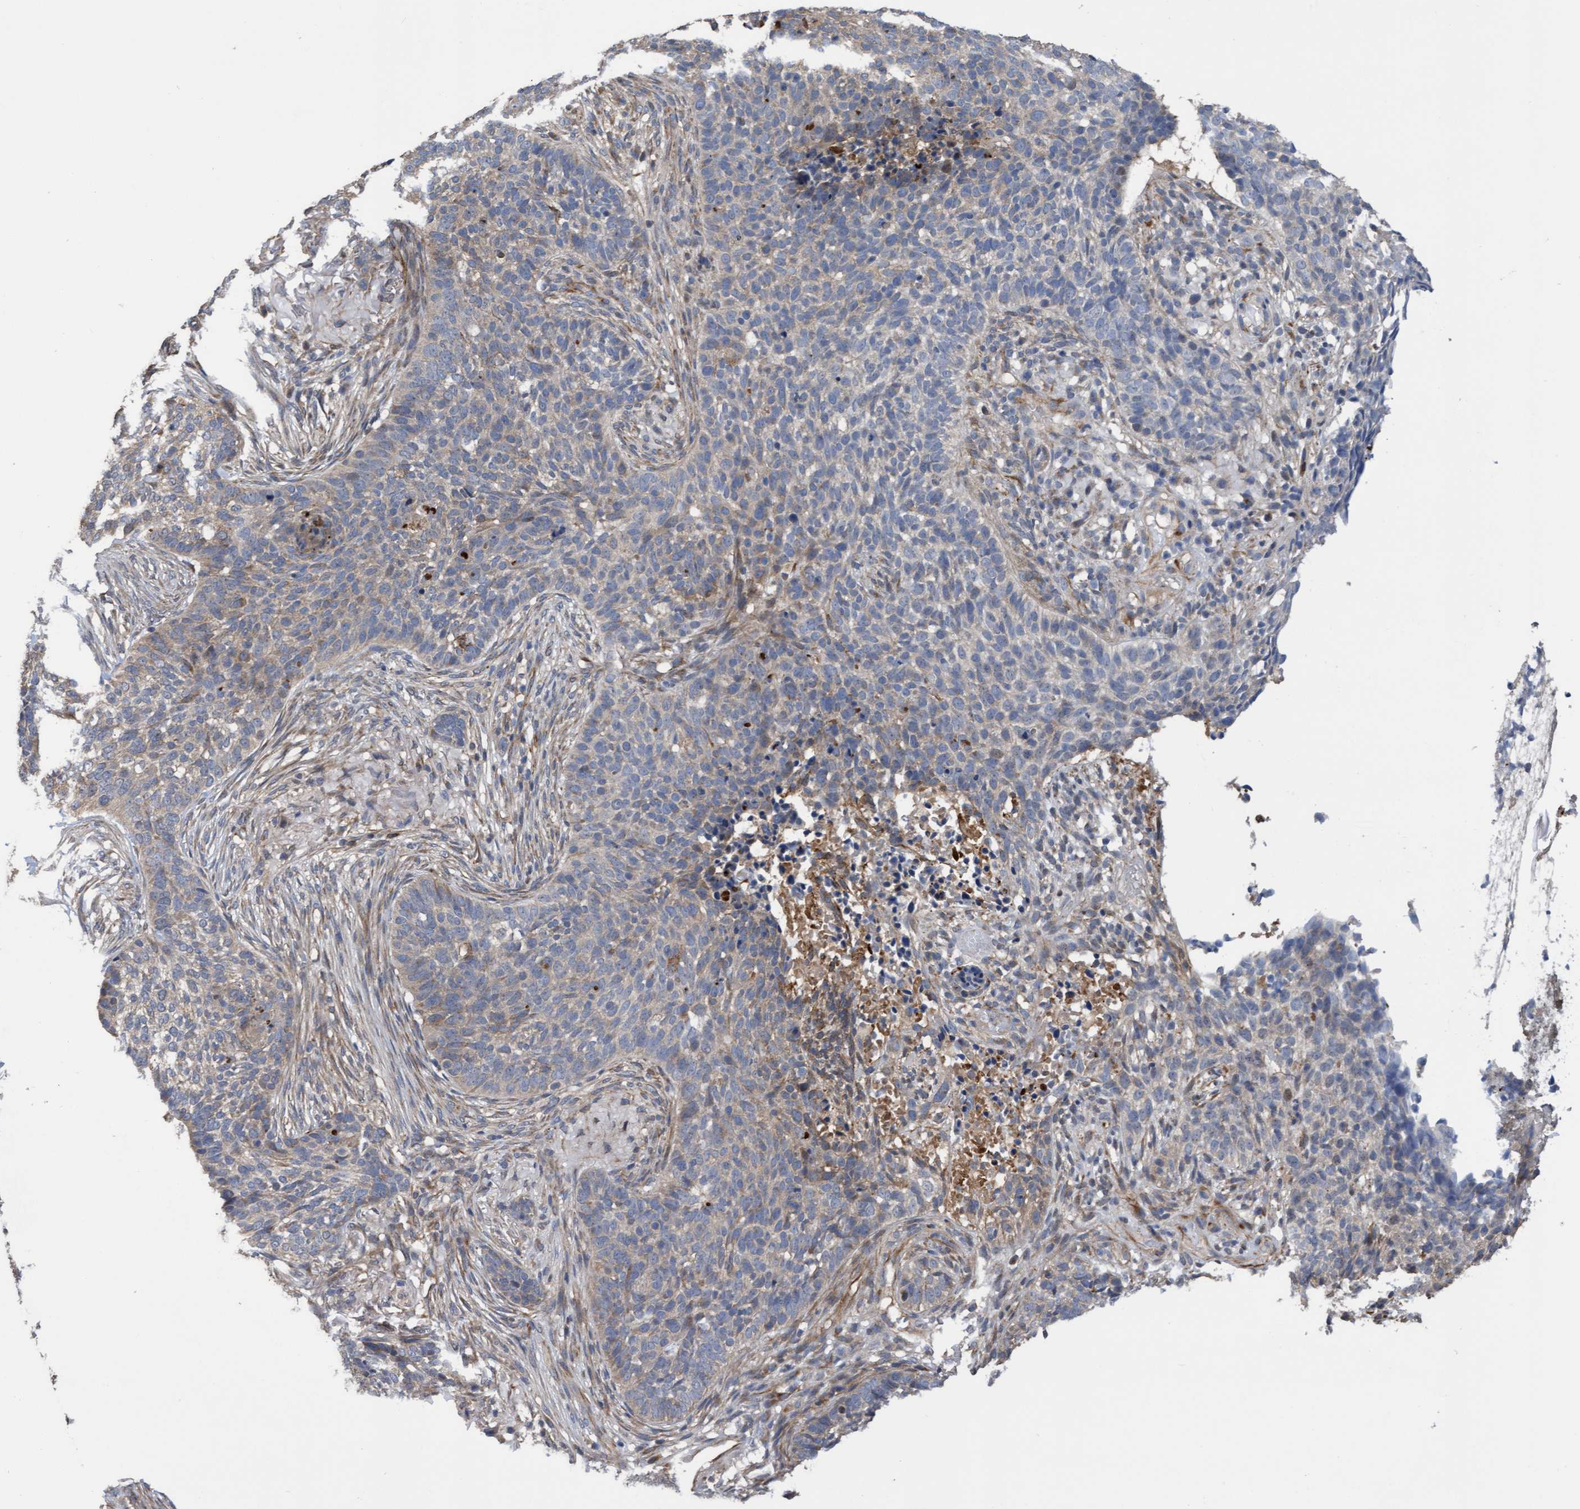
{"staining": {"intensity": "weak", "quantity": "<25%", "location": "cytoplasmic/membranous"}, "tissue": "skin cancer", "cell_type": "Tumor cells", "image_type": "cancer", "snomed": [{"axis": "morphology", "description": "Basal cell carcinoma"}, {"axis": "topography", "description": "Skin"}], "caption": "A photomicrograph of basal cell carcinoma (skin) stained for a protein demonstrates no brown staining in tumor cells.", "gene": "ITFG1", "patient": {"sex": "male", "age": 85}}